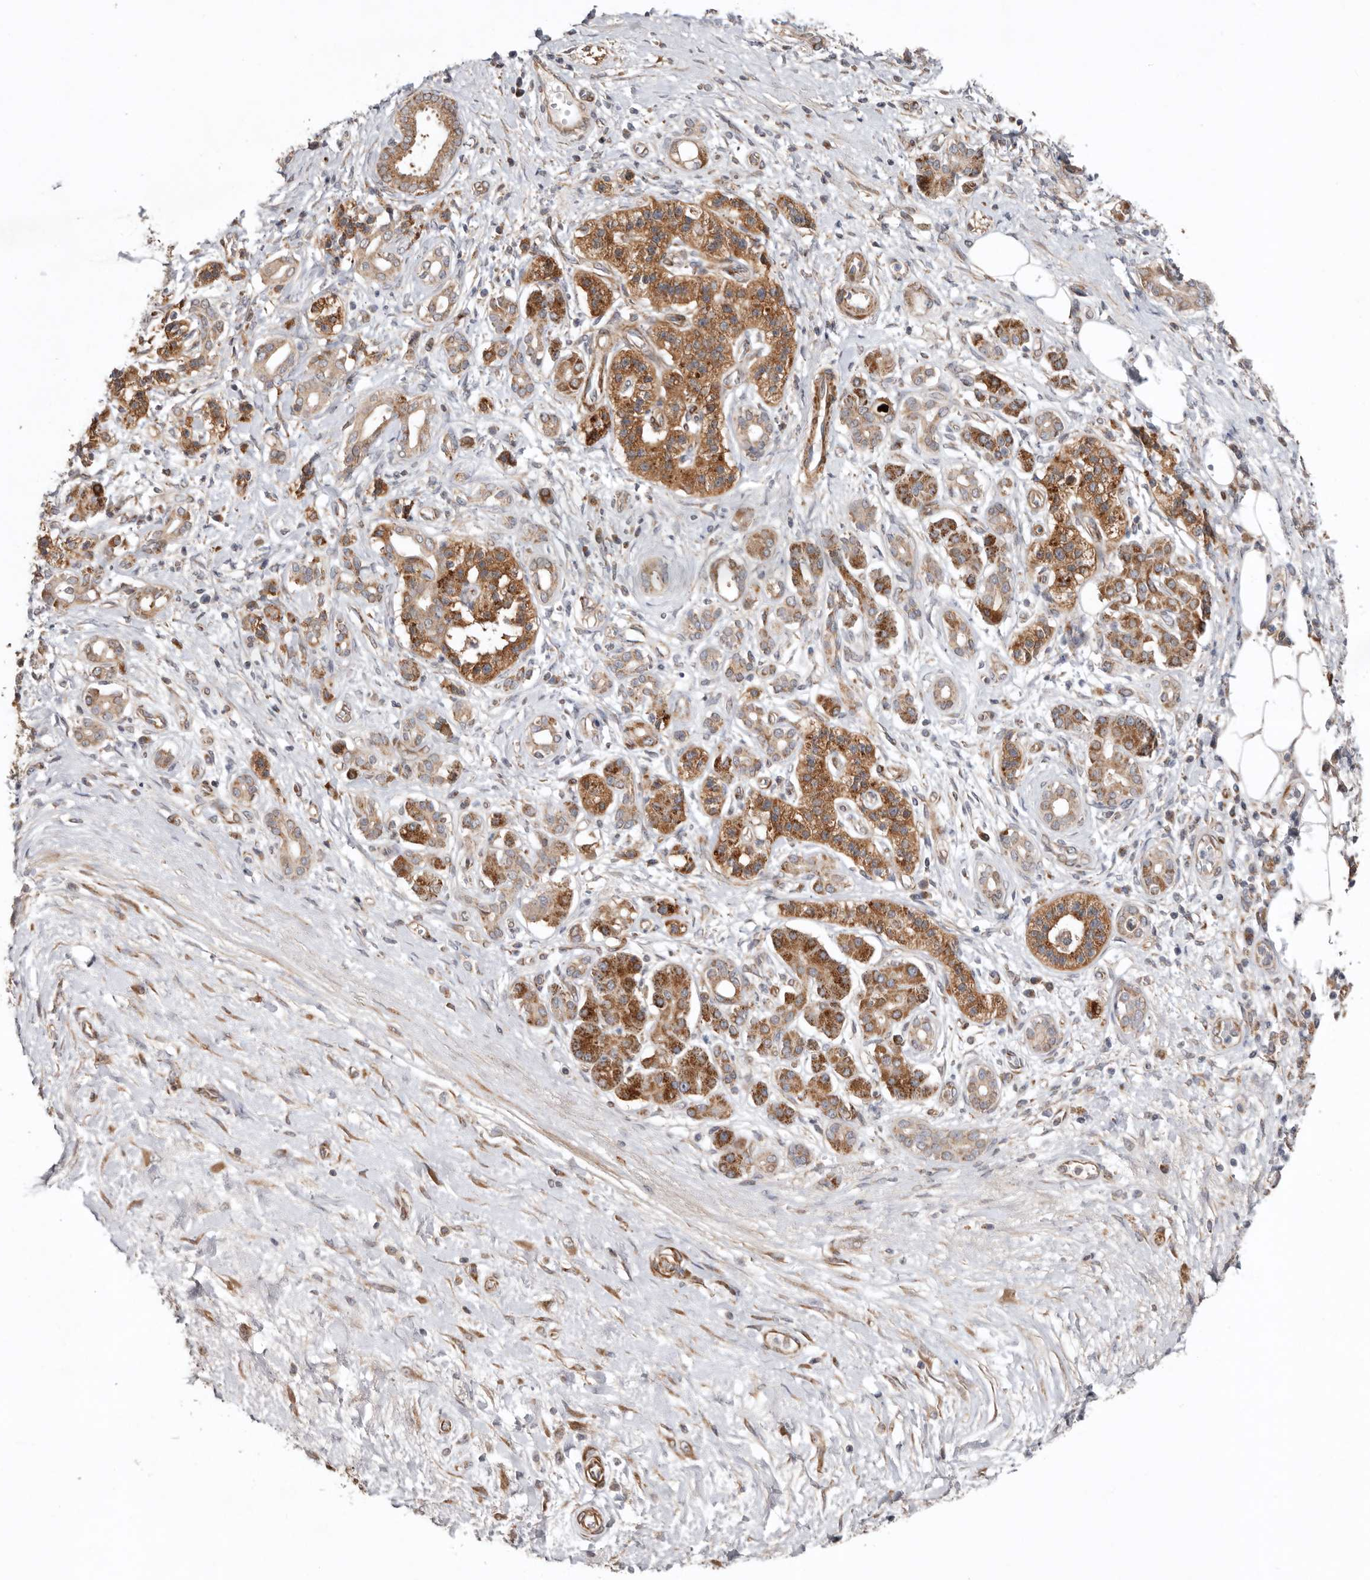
{"staining": {"intensity": "moderate", "quantity": ">75%", "location": "cytoplasmic/membranous"}, "tissue": "pancreatic cancer", "cell_type": "Tumor cells", "image_type": "cancer", "snomed": [{"axis": "morphology", "description": "Adenocarcinoma, NOS"}, {"axis": "topography", "description": "Pancreas"}], "caption": "Approximately >75% of tumor cells in adenocarcinoma (pancreatic) exhibit moderate cytoplasmic/membranous protein positivity as visualized by brown immunohistochemical staining.", "gene": "PROKR1", "patient": {"sex": "male", "age": 78}}